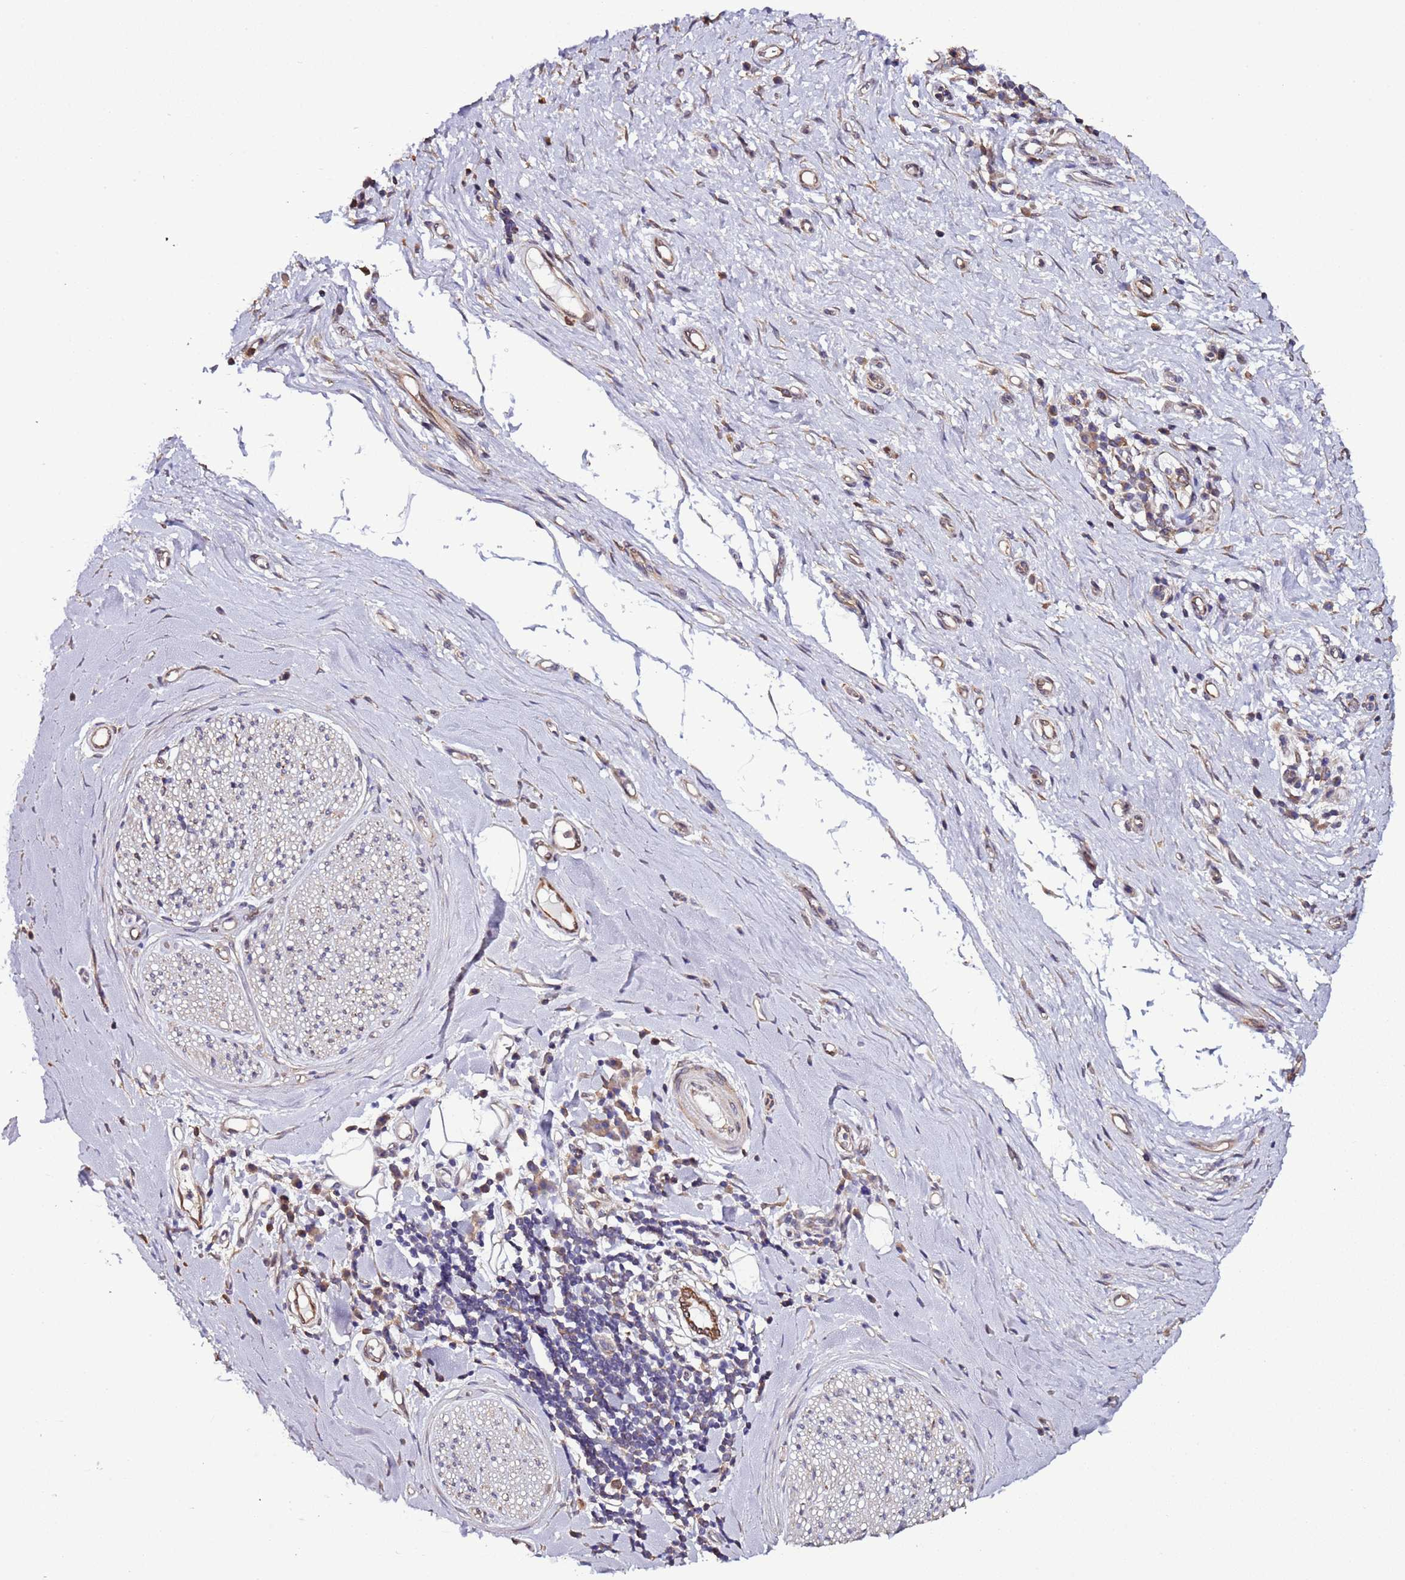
{"staining": {"intensity": "negative", "quantity": "none", "location": "none"}, "tissue": "adipose tissue", "cell_type": "Adipocytes", "image_type": "normal", "snomed": [{"axis": "morphology", "description": "Normal tissue, NOS"}, {"axis": "morphology", "description": "Adenocarcinoma, NOS"}, {"axis": "topography", "description": "Esophagus"}, {"axis": "topography", "description": "Stomach, upper"}, {"axis": "topography", "description": "Peripheral nerve tissue"}], "caption": "Immunohistochemistry image of benign adipose tissue: human adipose tissue stained with DAB demonstrates no significant protein staining in adipocytes.", "gene": "SLC41A3", "patient": {"sex": "male", "age": 62}}